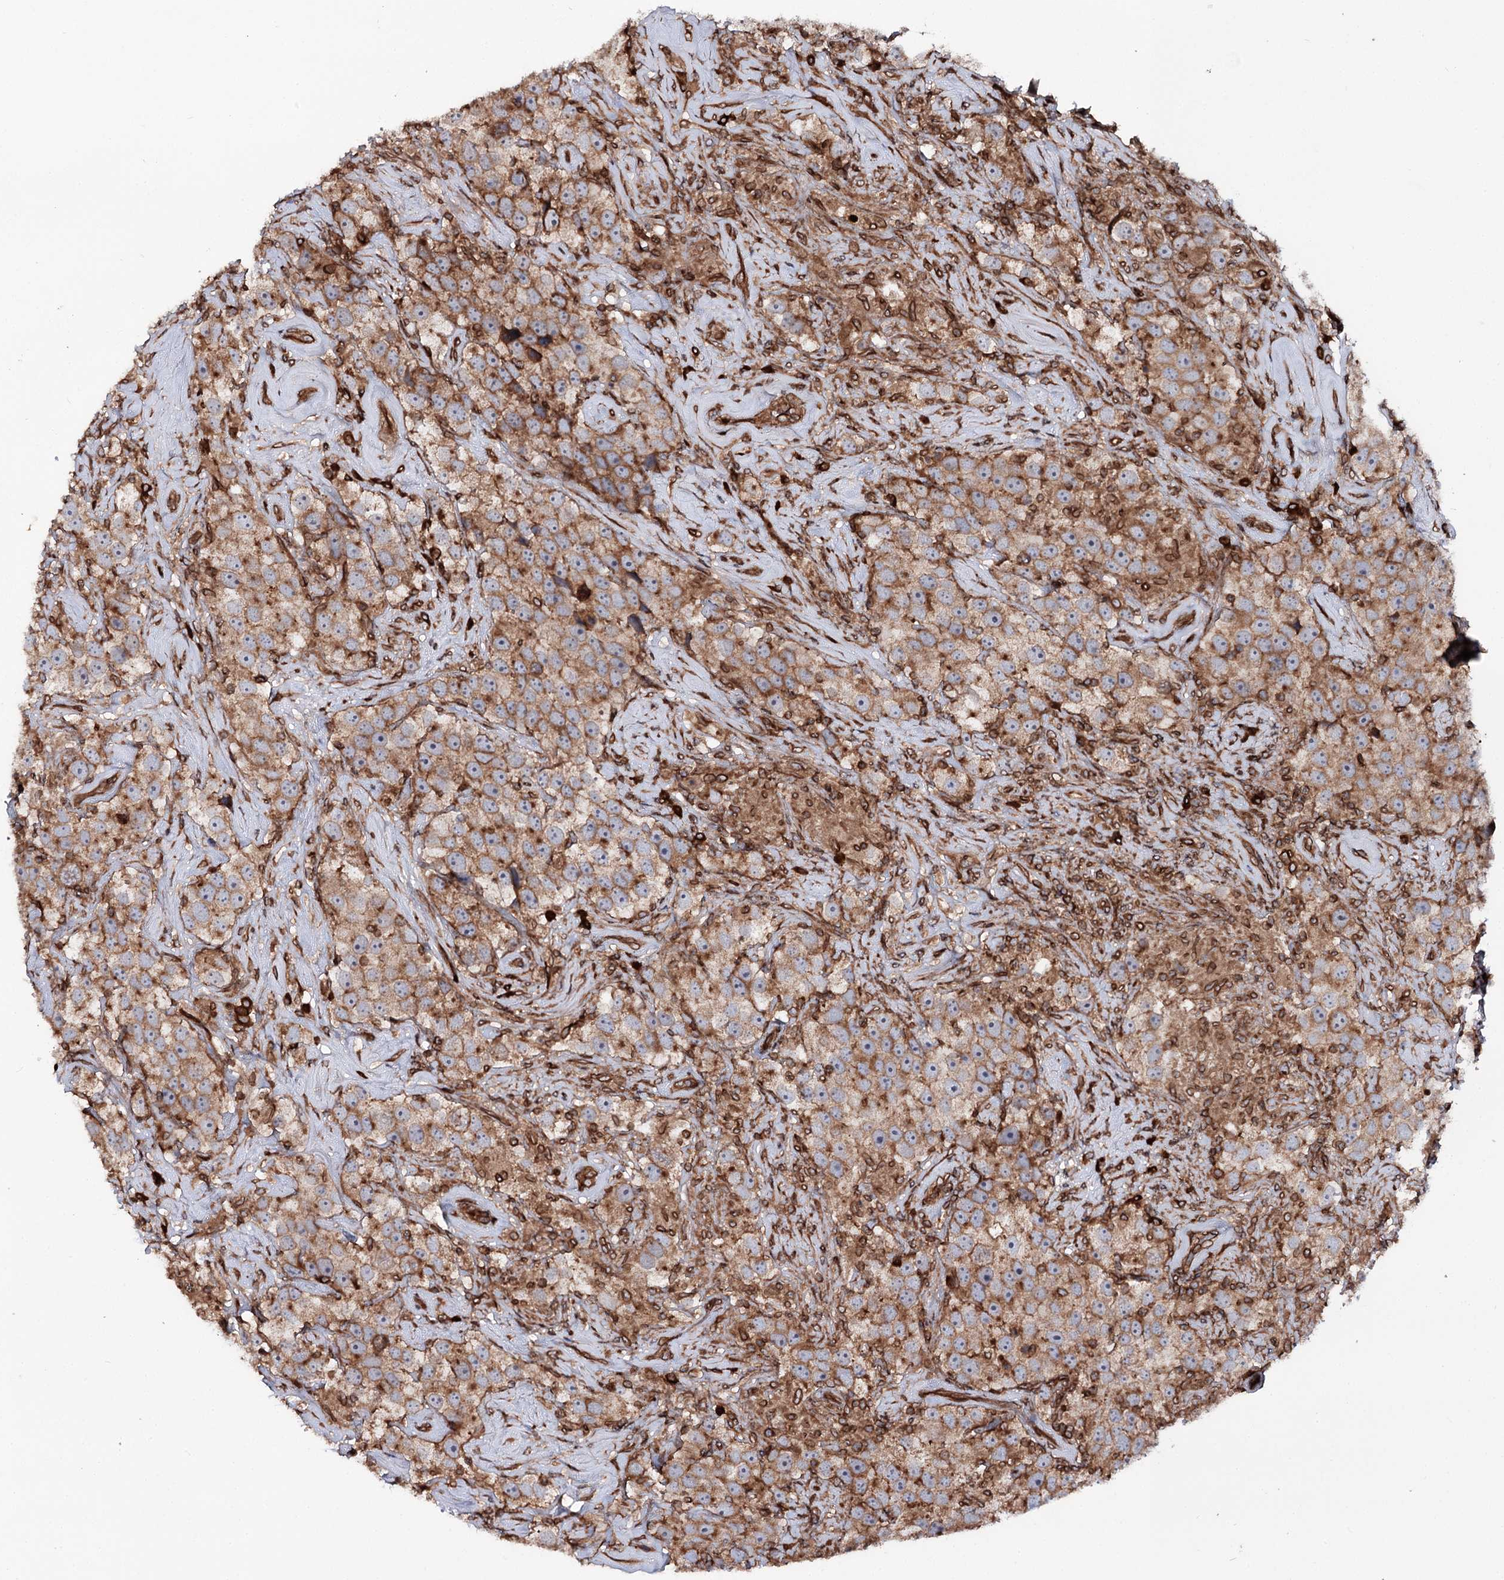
{"staining": {"intensity": "moderate", "quantity": ">75%", "location": "cytoplasmic/membranous"}, "tissue": "testis cancer", "cell_type": "Tumor cells", "image_type": "cancer", "snomed": [{"axis": "morphology", "description": "Seminoma, NOS"}, {"axis": "topography", "description": "Testis"}], "caption": "Immunohistochemistry image of seminoma (testis) stained for a protein (brown), which displays medium levels of moderate cytoplasmic/membranous staining in about >75% of tumor cells.", "gene": "FGFR1OP2", "patient": {"sex": "male", "age": 49}}